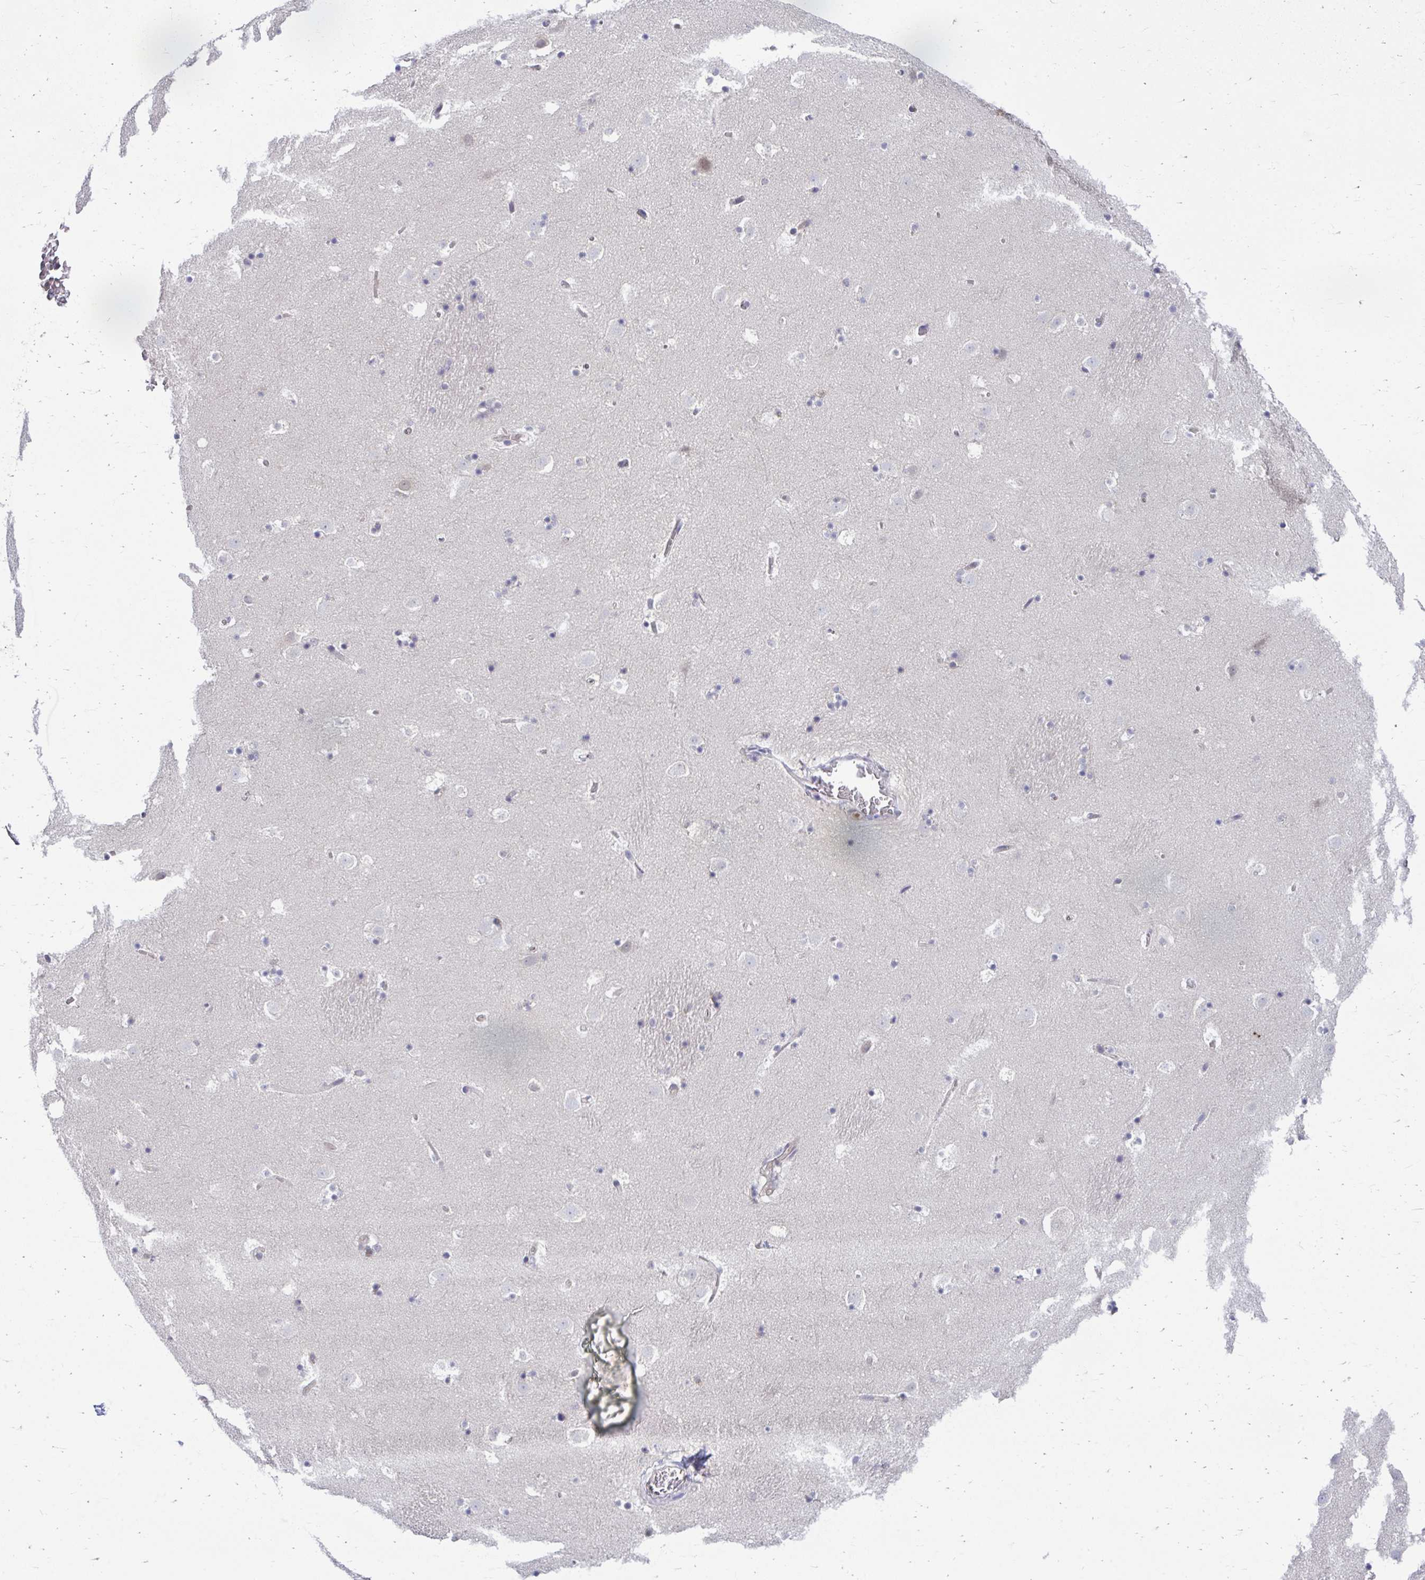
{"staining": {"intensity": "negative", "quantity": "none", "location": "none"}, "tissue": "caudate", "cell_type": "Glial cells", "image_type": "normal", "snomed": [{"axis": "morphology", "description": "Normal tissue, NOS"}, {"axis": "topography", "description": "Lateral ventricle wall"}], "caption": "High power microscopy histopathology image of an immunohistochemistry image of normal caudate, revealing no significant expression in glial cells.", "gene": "SELENON", "patient": {"sex": "male", "age": 37}}